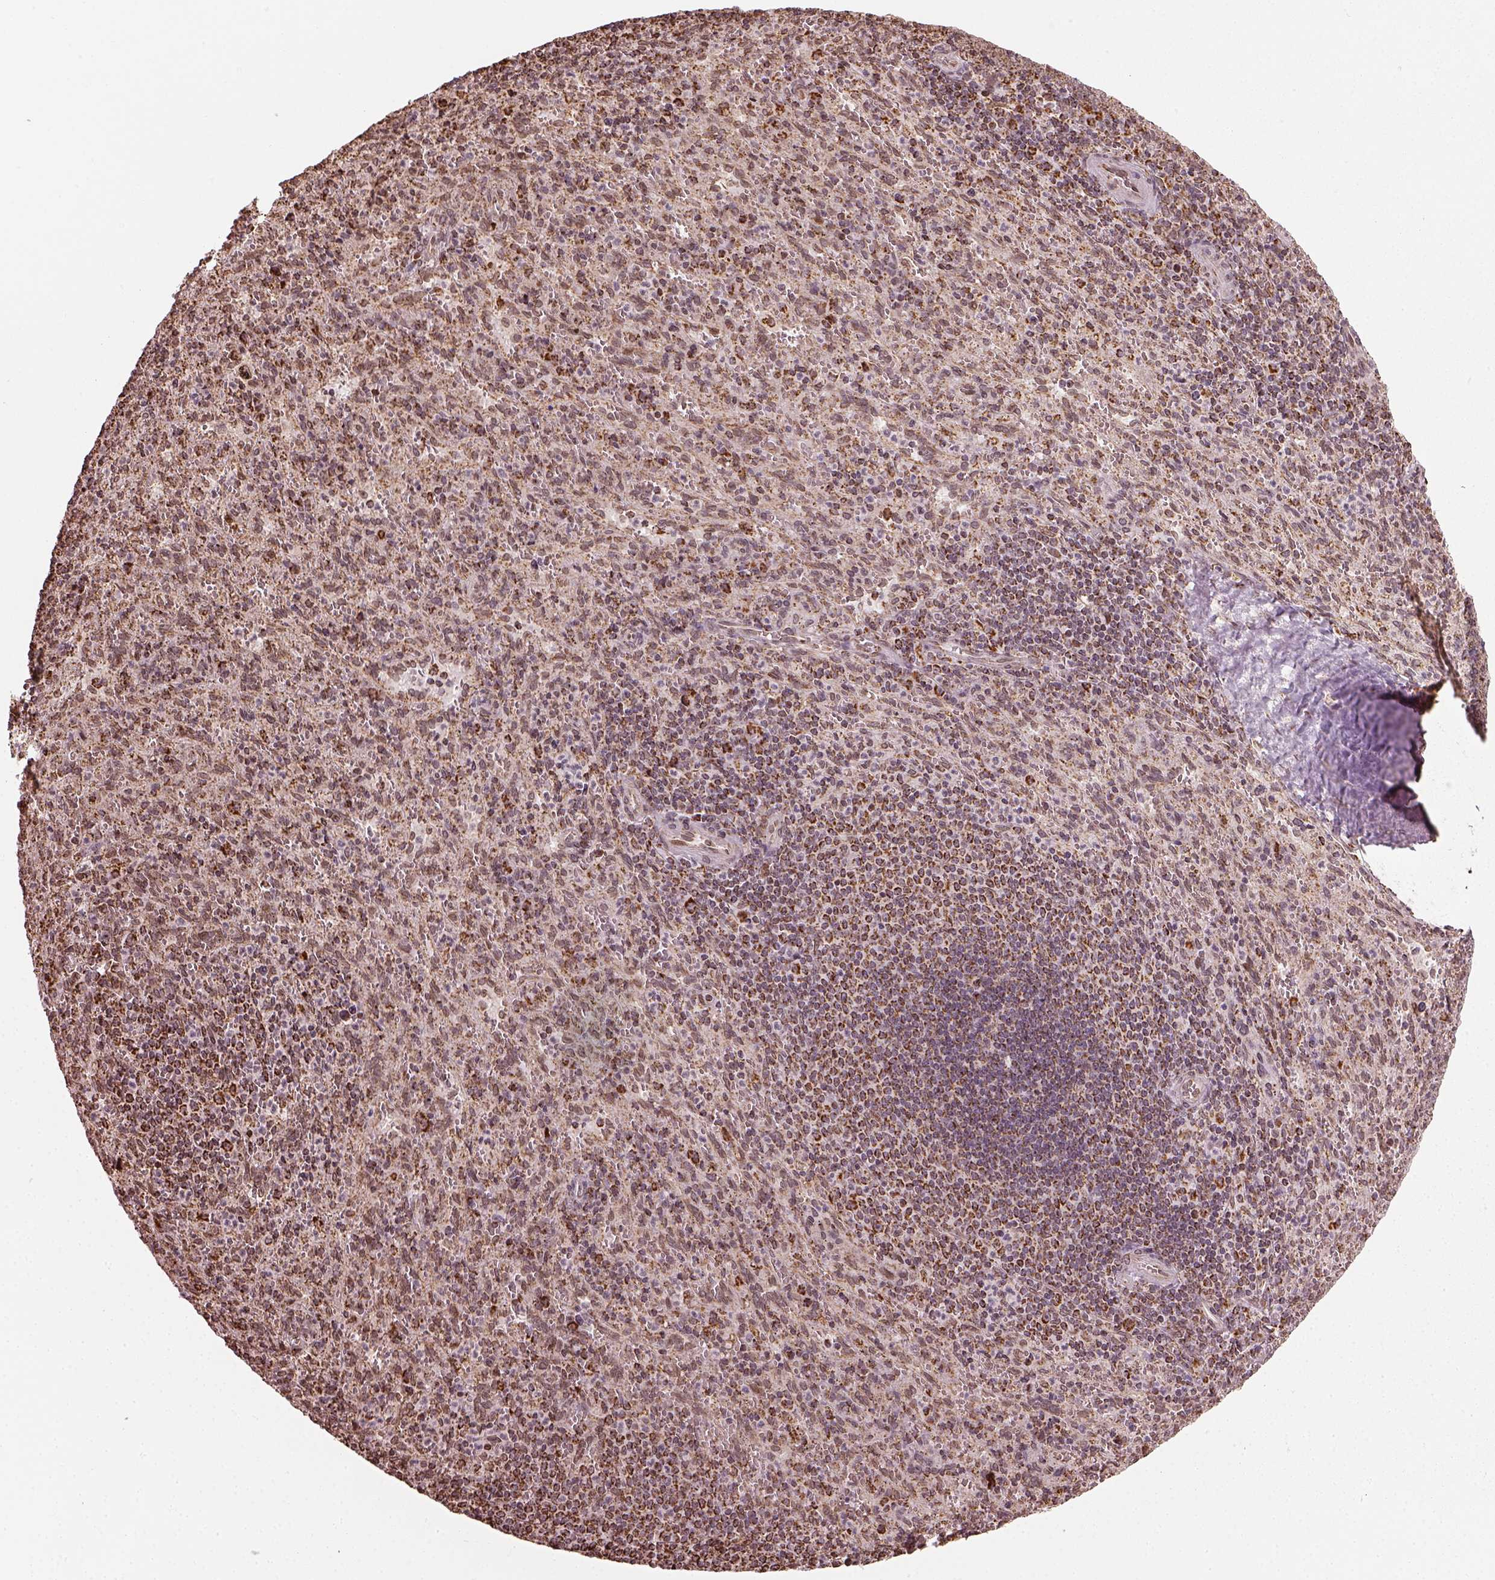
{"staining": {"intensity": "strong", "quantity": "25%-75%", "location": "cytoplasmic/membranous"}, "tissue": "spleen", "cell_type": "Cells in red pulp", "image_type": "normal", "snomed": [{"axis": "morphology", "description": "Normal tissue, NOS"}, {"axis": "topography", "description": "Spleen"}], "caption": "This micrograph reveals IHC staining of normal human spleen, with high strong cytoplasmic/membranous positivity in about 25%-75% of cells in red pulp.", "gene": "ACOT2", "patient": {"sex": "male", "age": 57}}